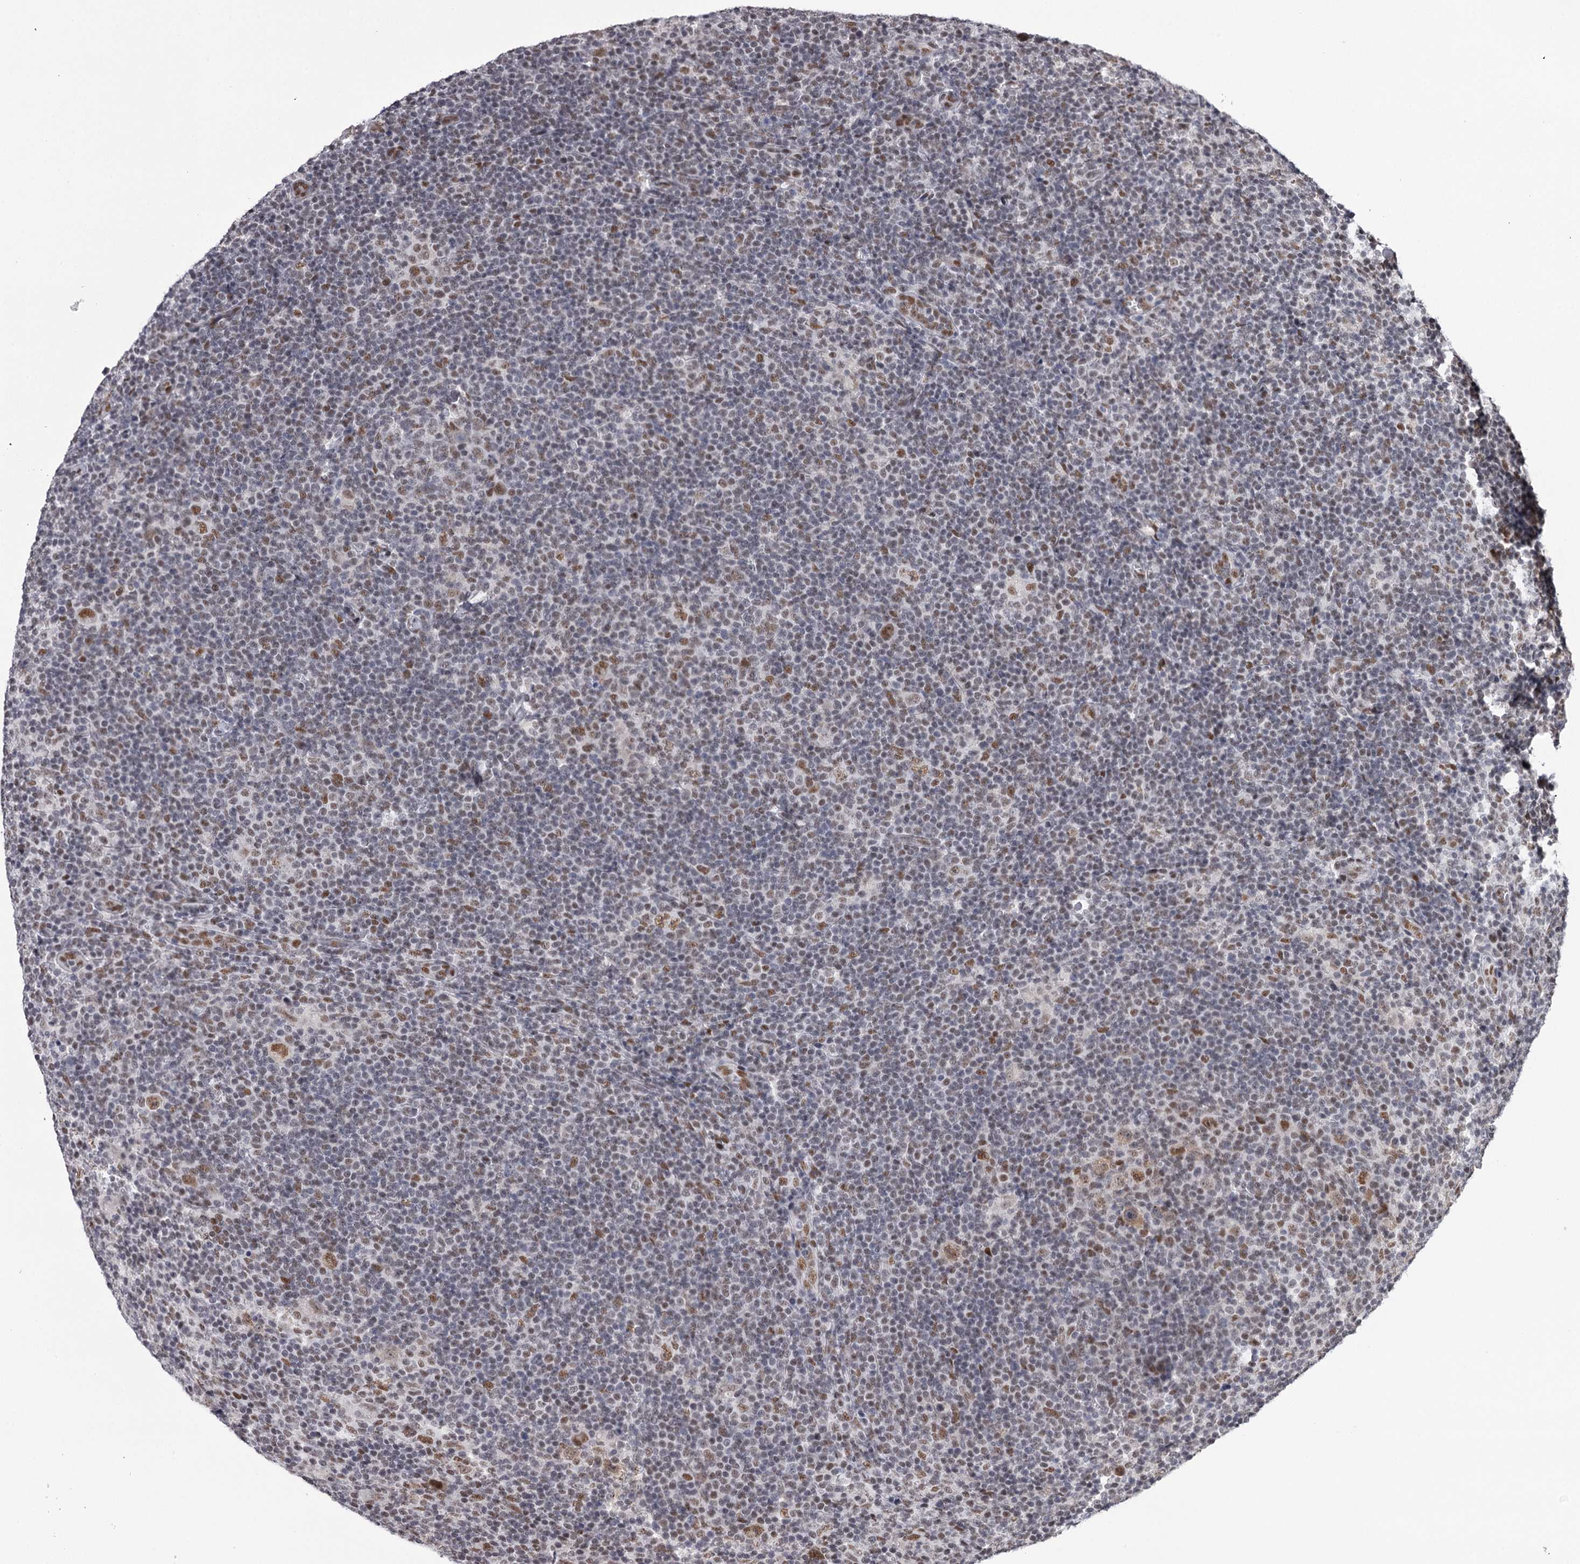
{"staining": {"intensity": "moderate", "quantity": ">75%", "location": "nuclear"}, "tissue": "lymphoma", "cell_type": "Tumor cells", "image_type": "cancer", "snomed": [{"axis": "morphology", "description": "Hodgkin's disease, NOS"}, {"axis": "topography", "description": "Lymph node"}], "caption": "Protein staining displays moderate nuclear positivity in about >75% of tumor cells in lymphoma.", "gene": "TTC33", "patient": {"sex": "female", "age": 57}}